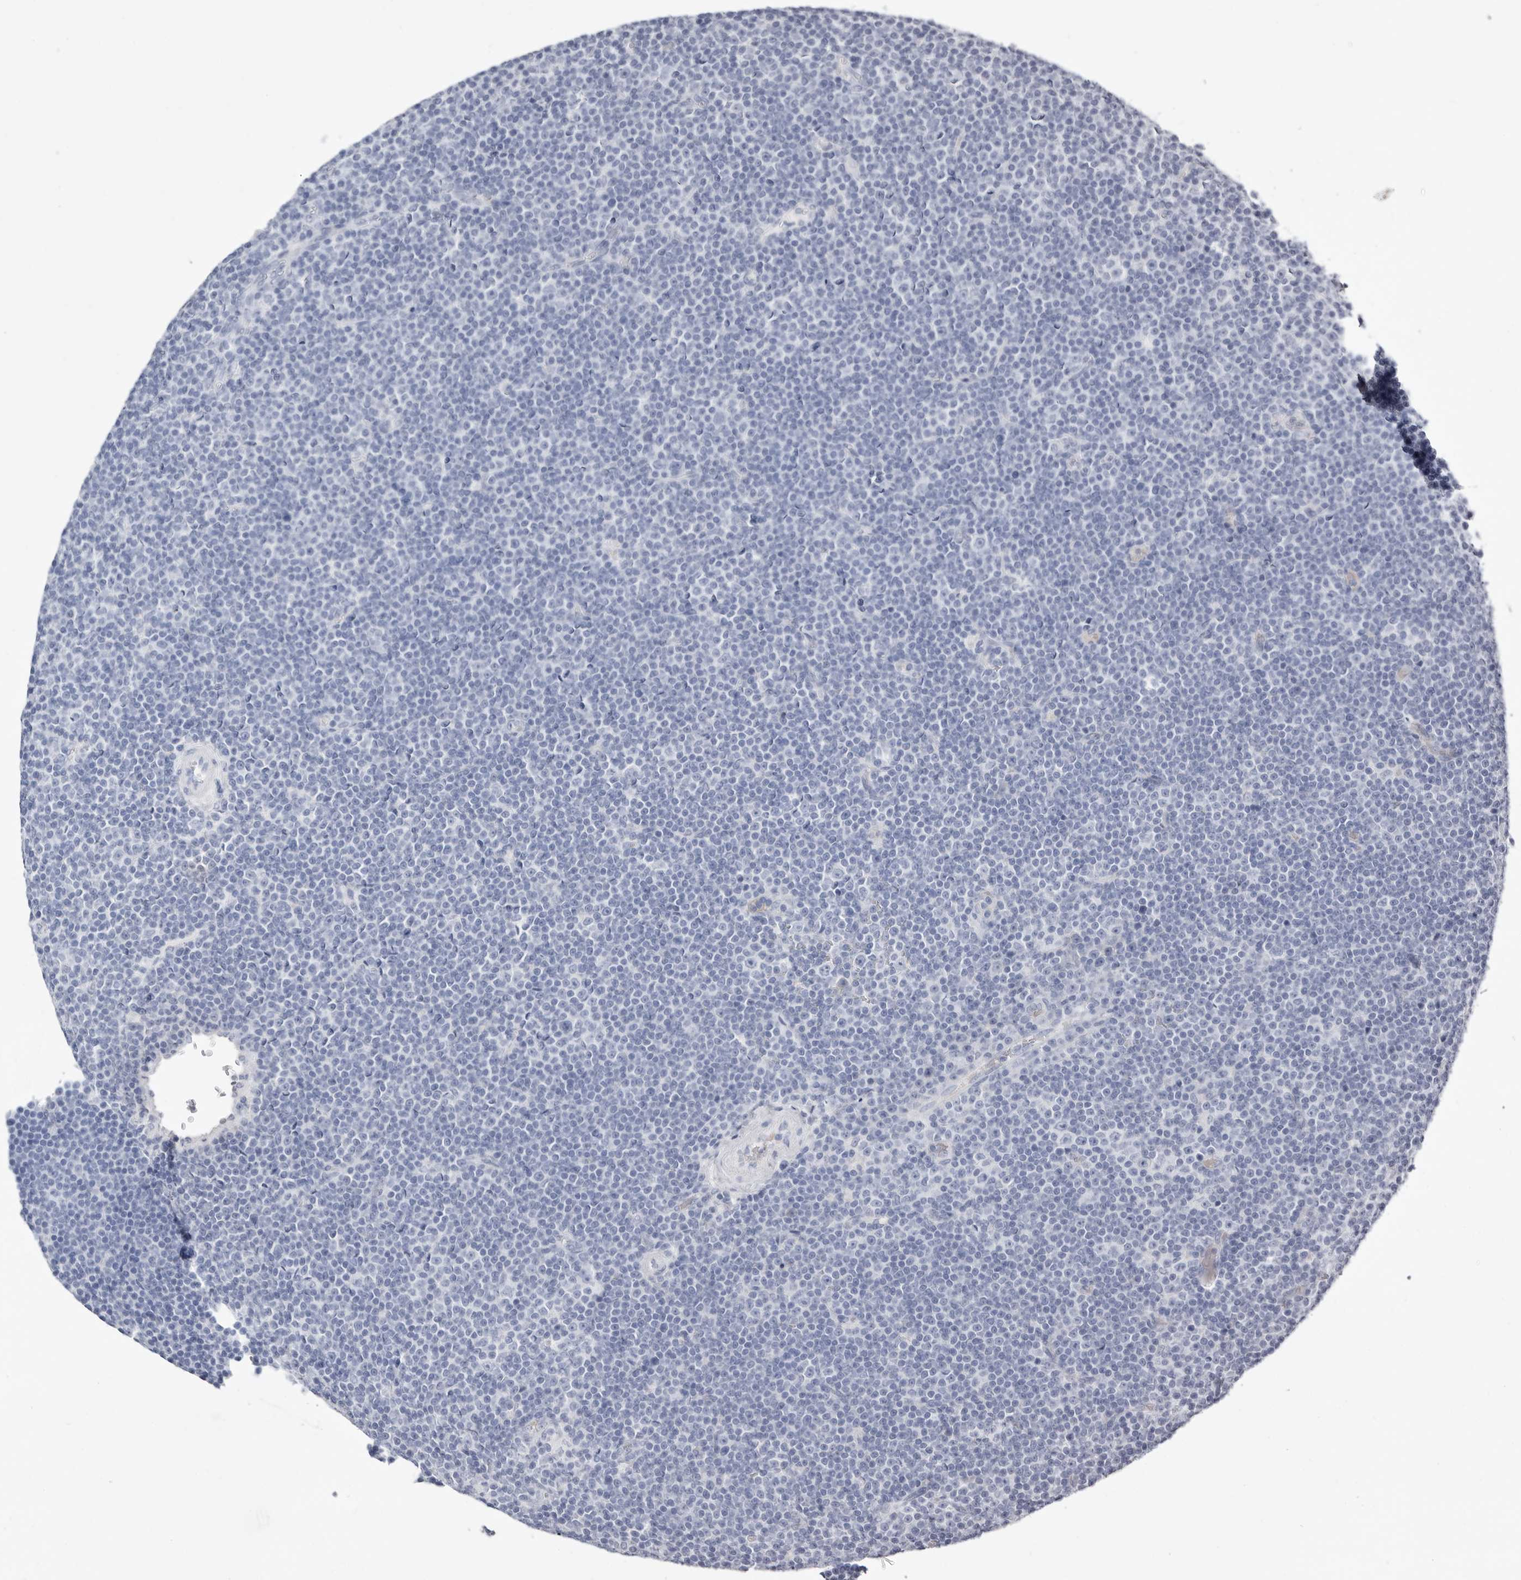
{"staining": {"intensity": "negative", "quantity": "none", "location": "none"}, "tissue": "lymphoma", "cell_type": "Tumor cells", "image_type": "cancer", "snomed": [{"axis": "morphology", "description": "Malignant lymphoma, non-Hodgkin's type, Low grade"}, {"axis": "topography", "description": "Lymph node"}], "caption": "Immunohistochemistry (IHC) histopathology image of human low-grade malignant lymphoma, non-Hodgkin's type stained for a protein (brown), which shows no positivity in tumor cells.", "gene": "LPO", "patient": {"sex": "female", "age": 67}}